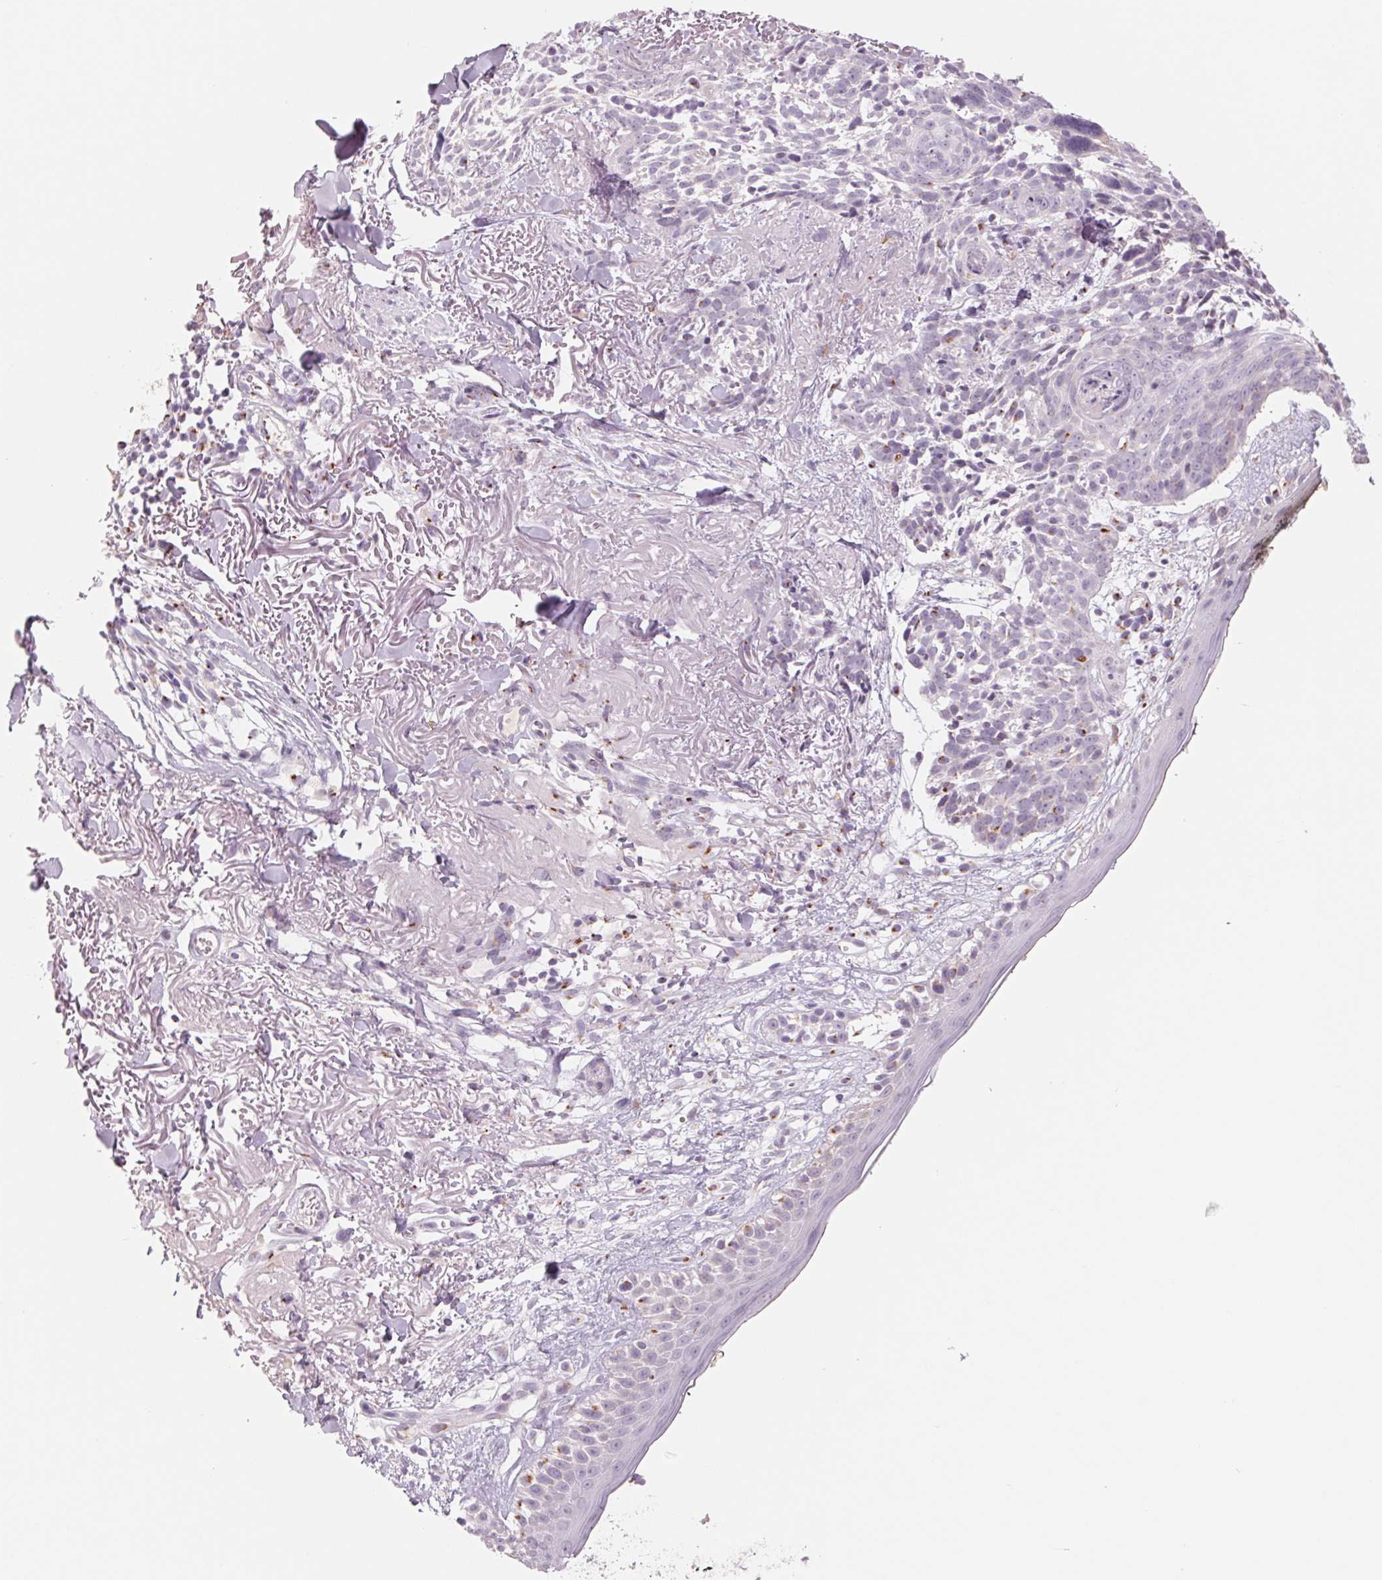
{"staining": {"intensity": "negative", "quantity": "none", "location": "none"}, "tissue": "skin cancer", "cell_type": "Tumor cells", "image_type": "cancer", "snomed": [{"axis": "morphology", "description": "Basal cell carcinoma"}, {"axis": "morphology", "description": "BCC, high aggressive"}, {"axis": "topography", "description": "Skin"}], "caption": "An image of human skin cancer (bcc,  high aggressive) is negative for staining in tumor cells.", "gene": "GALNT7", "patient": {"sex": "female", "age": 86}}